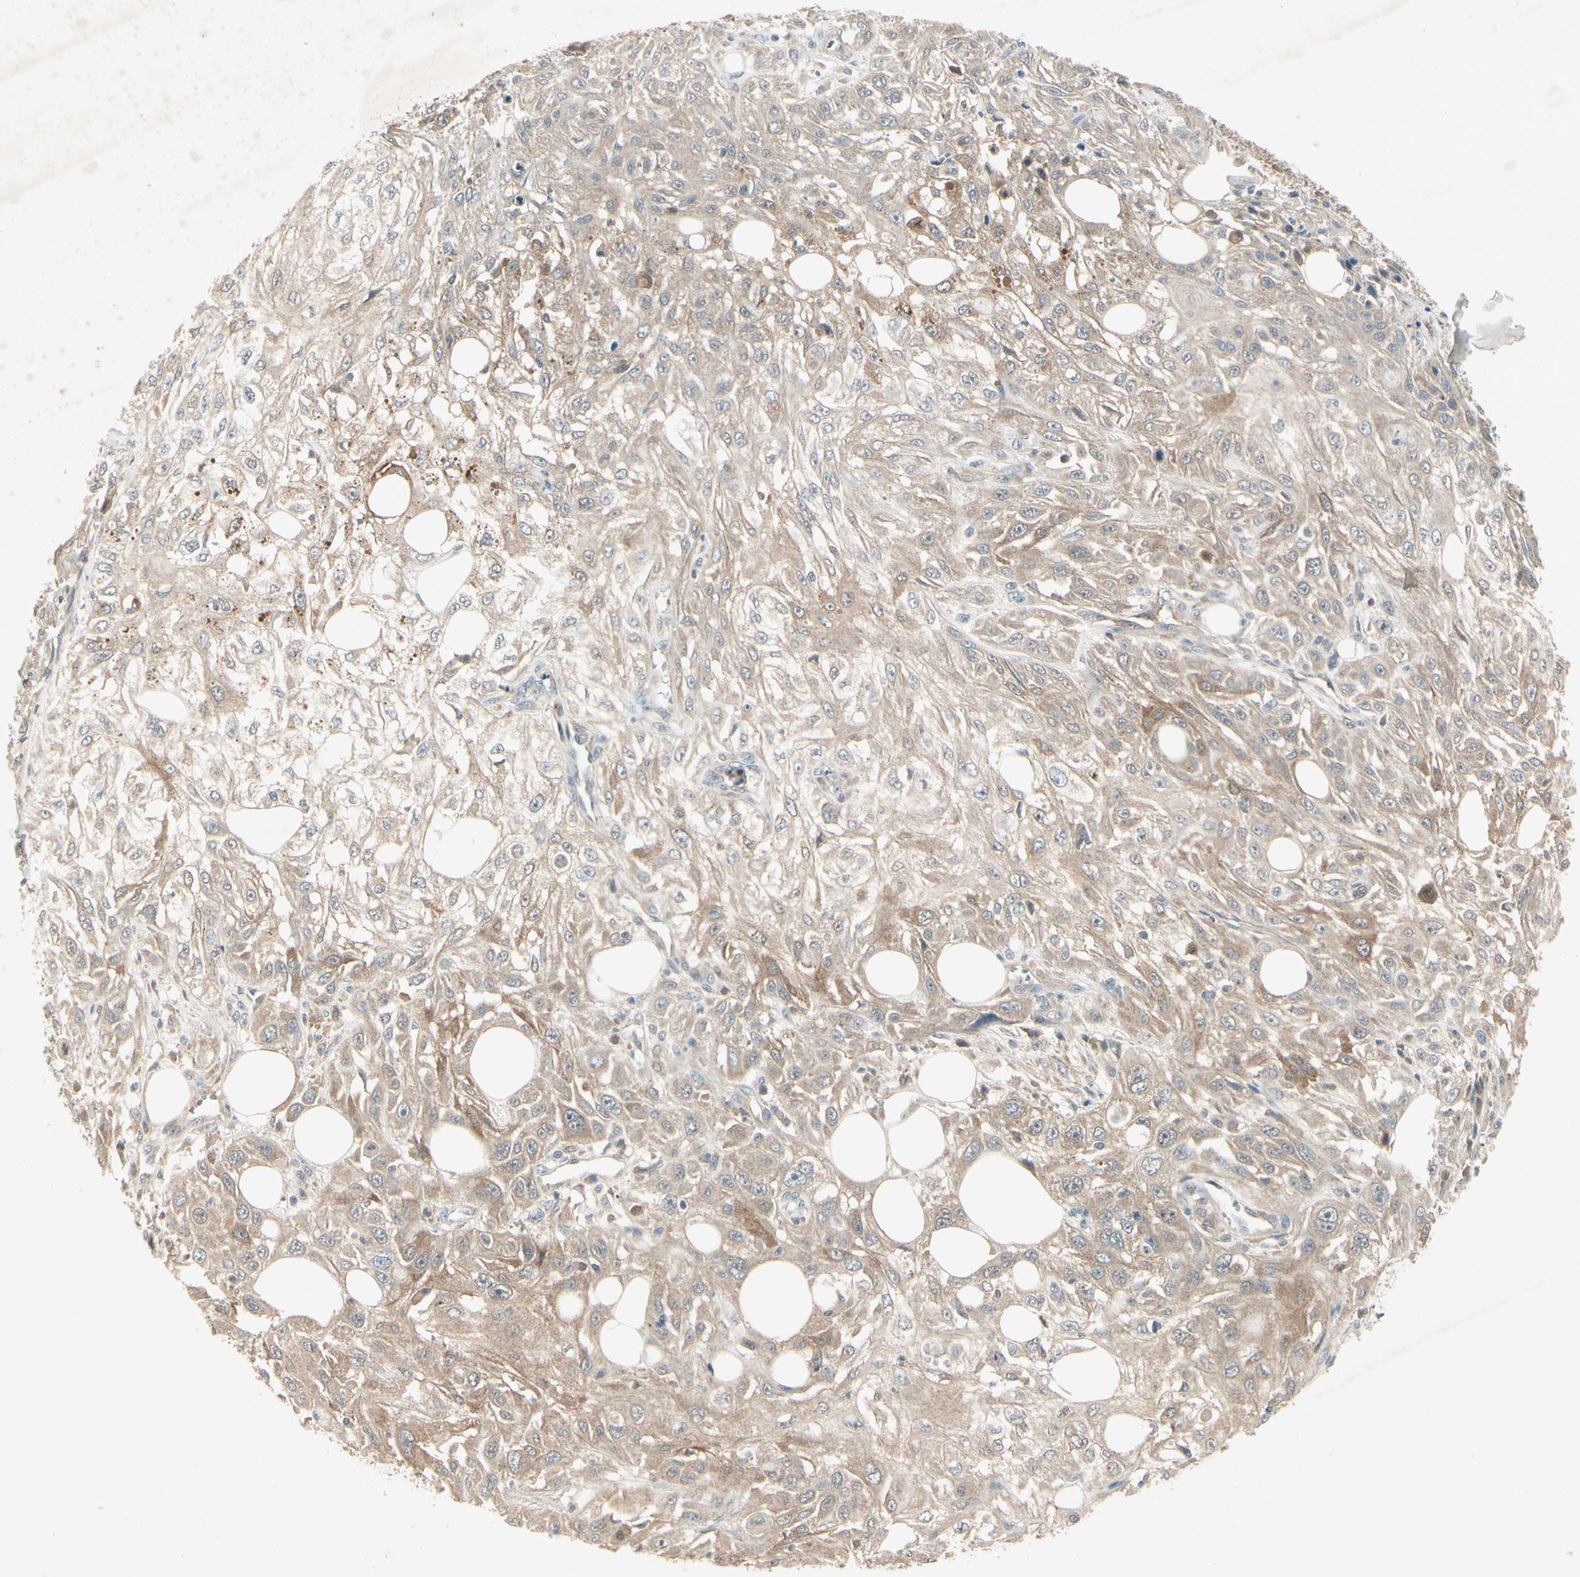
{"staining": {"intensity": "moderate", "quantity": ">75%", "location": "cytoplasmic/membranous"}, "tissue": "skin cancer", "cell_type": "Tumor cells", "image_type": "cancer", "snomed": [{"axis": "morphology", "description": "Squamous cell carcinoma, NOS"}, {"axis": "topography", "description": "Skin"}], "caption": "A high-resolution image shows immunohistochemistry (IHC) staining of skin cancer, which reveals moderate cytoplasmic/membranous staining in approximately >75% of tumor cells. Using DAB (3,3'-diaminobenzidine) (brown) and hematoxylin (blue) stains, captured at high magnification using brightfield microscopy.", "gene": "FHDC1", "patient": {"sex": "male", "age": 75}}